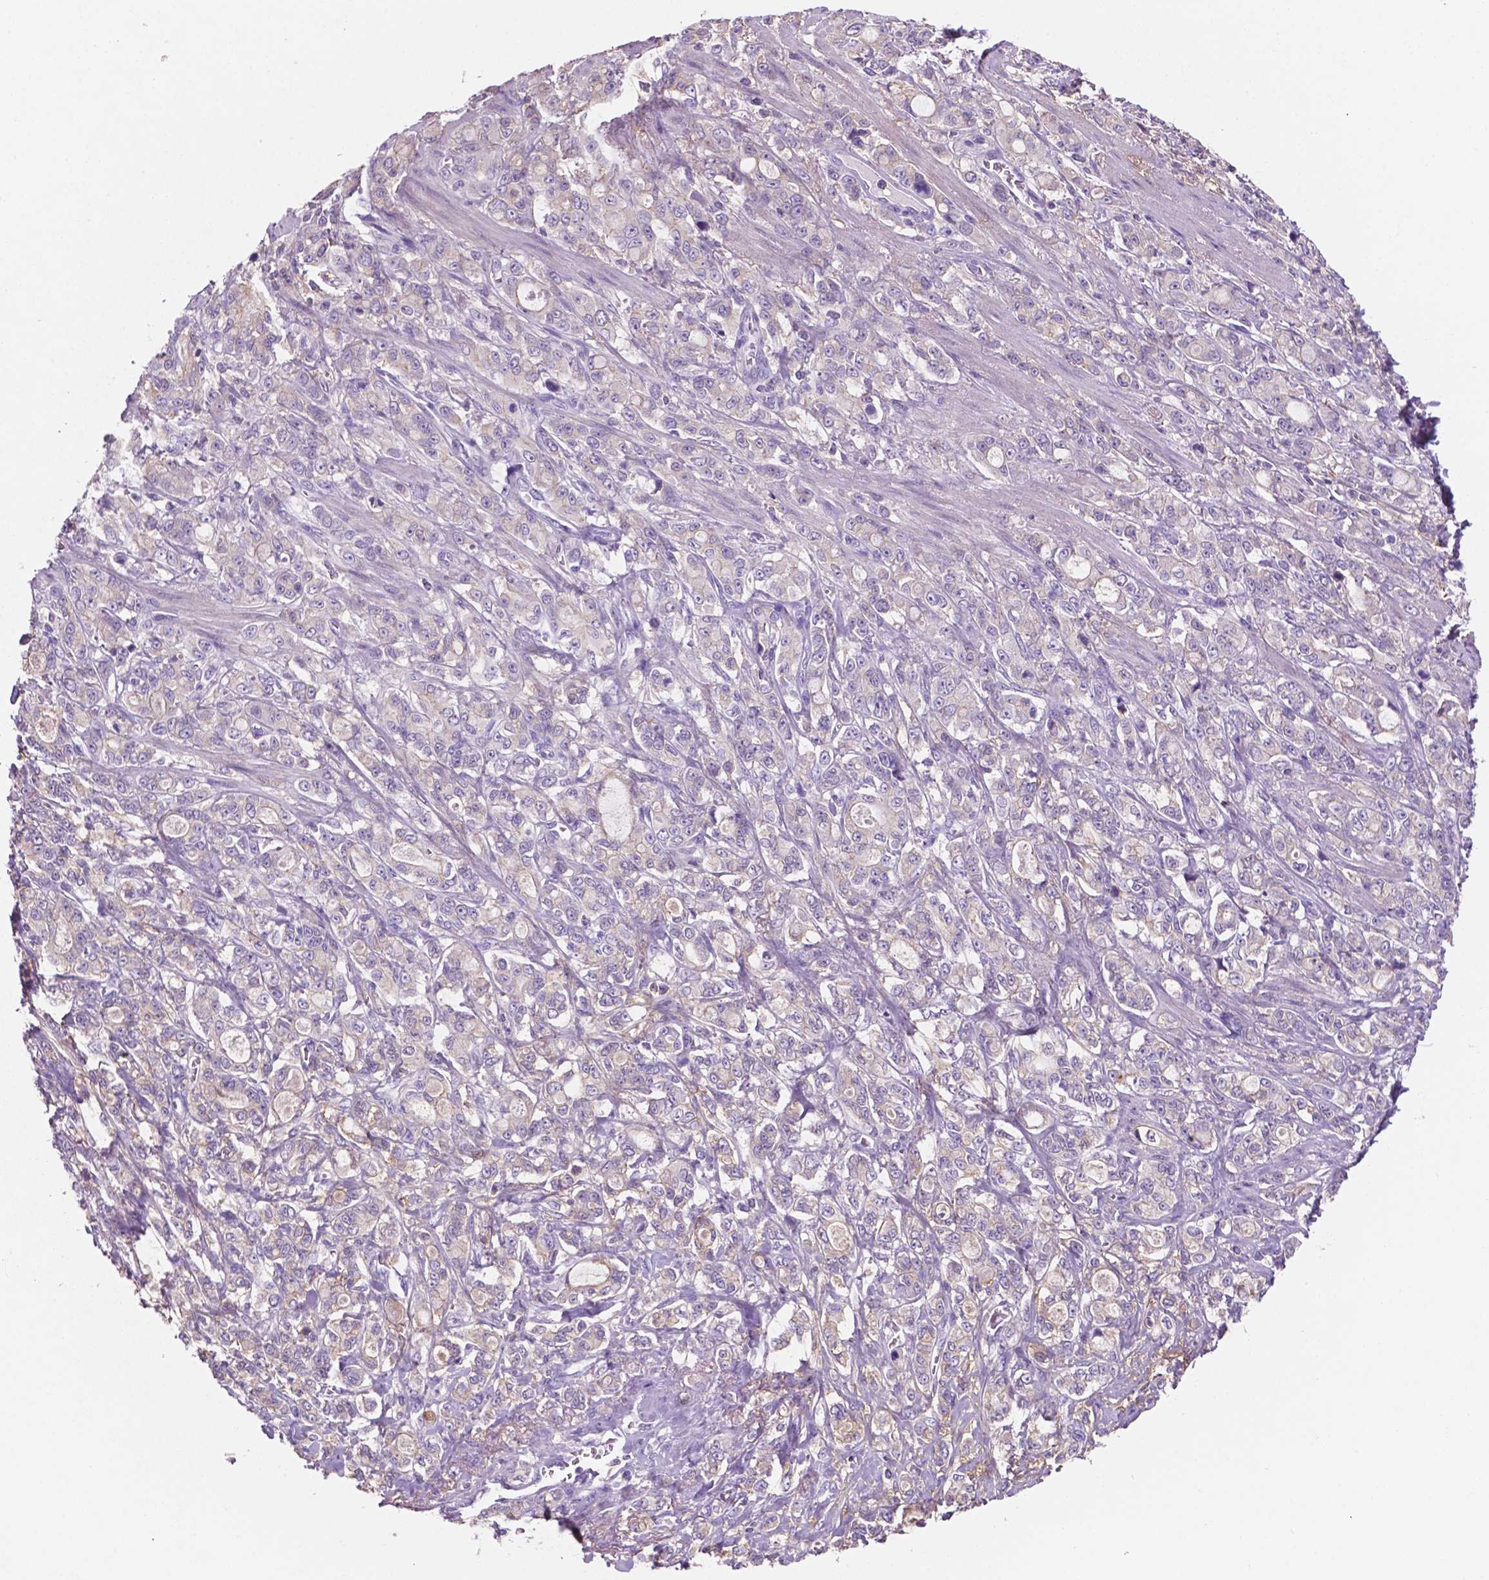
{"staining": {"intensity": "negative", "quantity": "none", "location": "none"}, "tissue": "stomach cancer", "cell_type": "Tumor cells", "image_type": "cancer", "snomed": [{"axis": "morphology", "description": "Adenocarcinoma, NOS"}, {"axis": "topography", "description": "Stomach"}], "caption": "This histopathology image is of stomach cancer (adenocarcinoma) stained with immunohistochemistry (IHC) to label a protein in brown with the nuclei are counter-stained blue. There is no expression in tumor cells.", "gene": "MKRN2OS", "patient": {"sex": "male", "age": 63}}